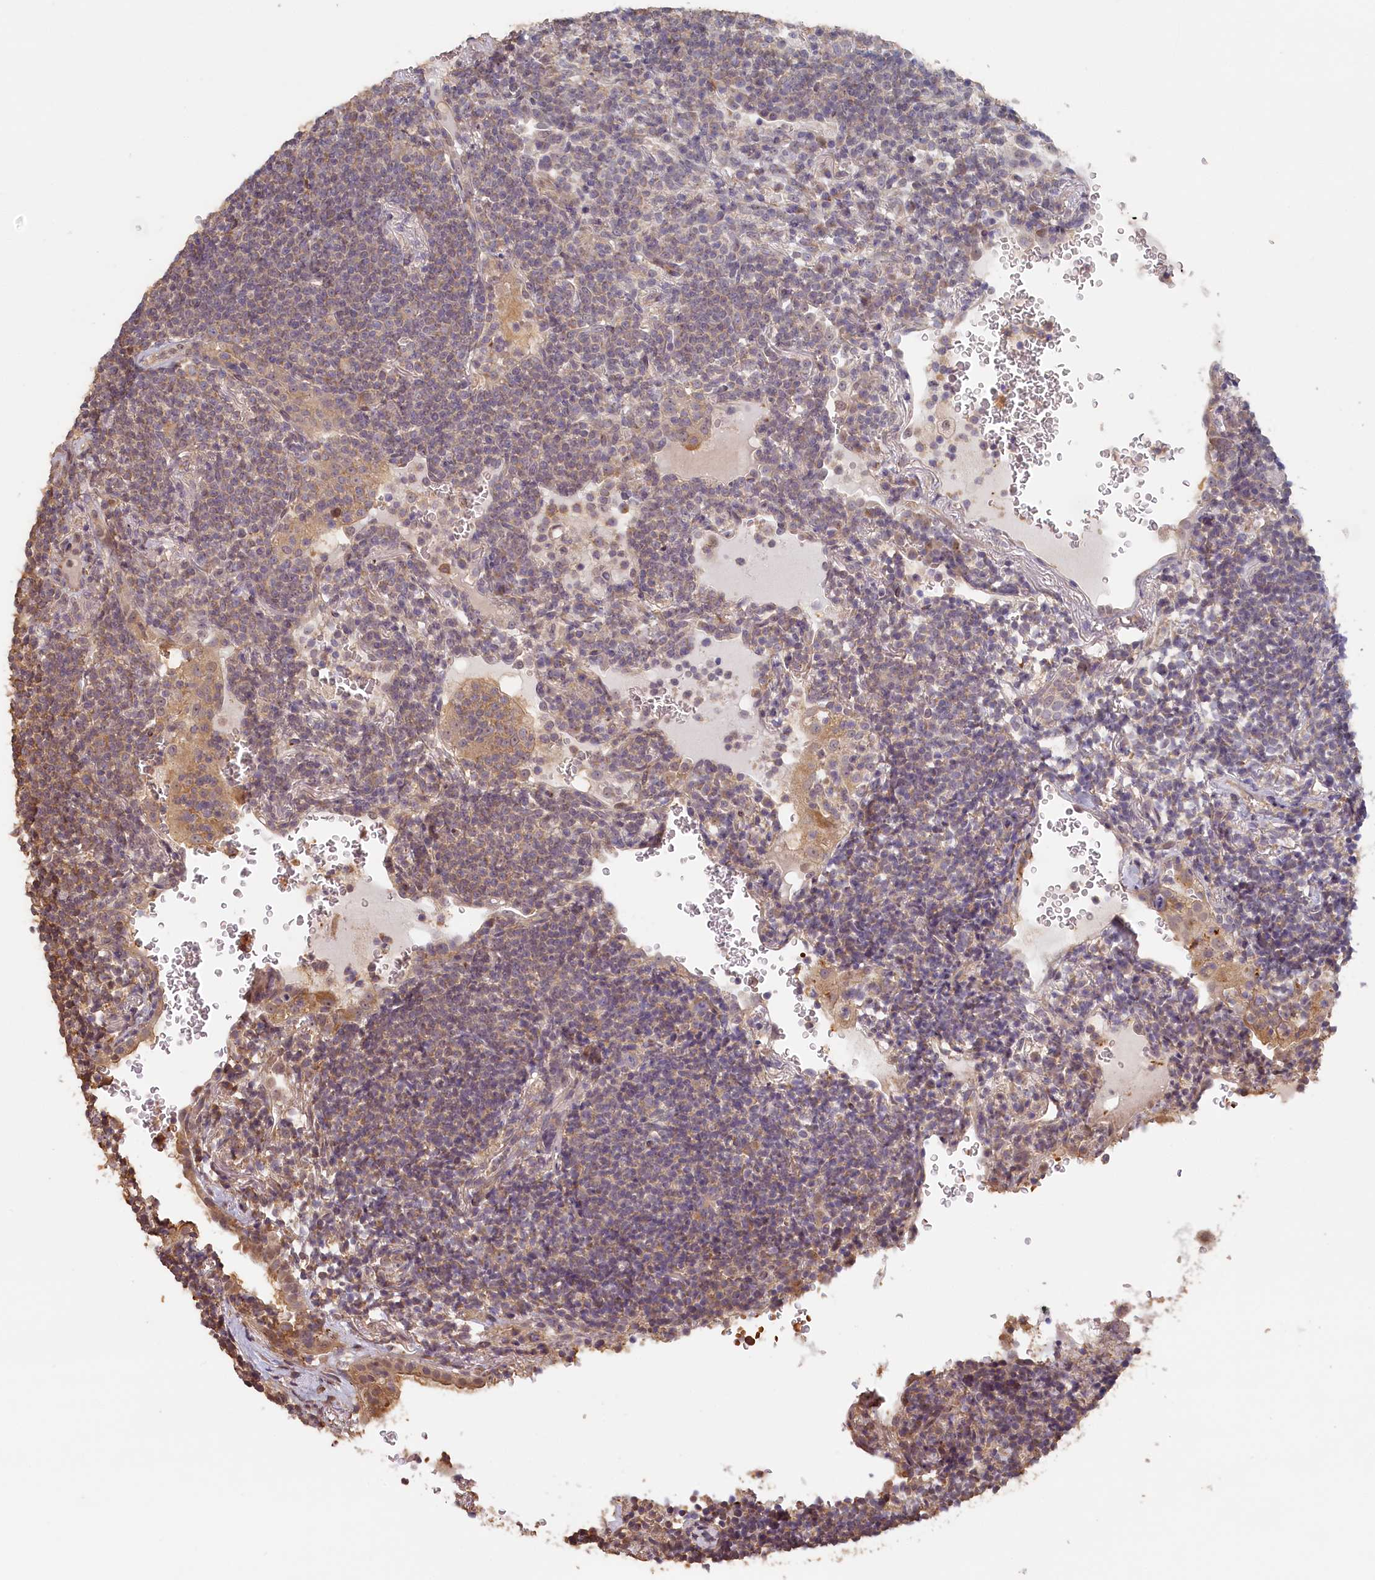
{"staining": {"intensity": "weak", "quantity": "<25%", "location": "cytoplasmic/membranous"}, "tissue": "lymphoma", "cell_type": "Tumor cells", "image_type": "cancer", "snomed": [{"axis": "morphology", "description": "Malignant lymphoma, non-Hodgkin's type, Low grade"}, {"axis": "topography", "description": "Lung"}], "caption": "The immunohistochemistry (IHC) image has no significant staining in tumor cells of malignant lymphoma, non-Hodgkin's type (low-grade) tissue.", "gene": "STX16", "patient": {"sex": "female", "age": 71}}